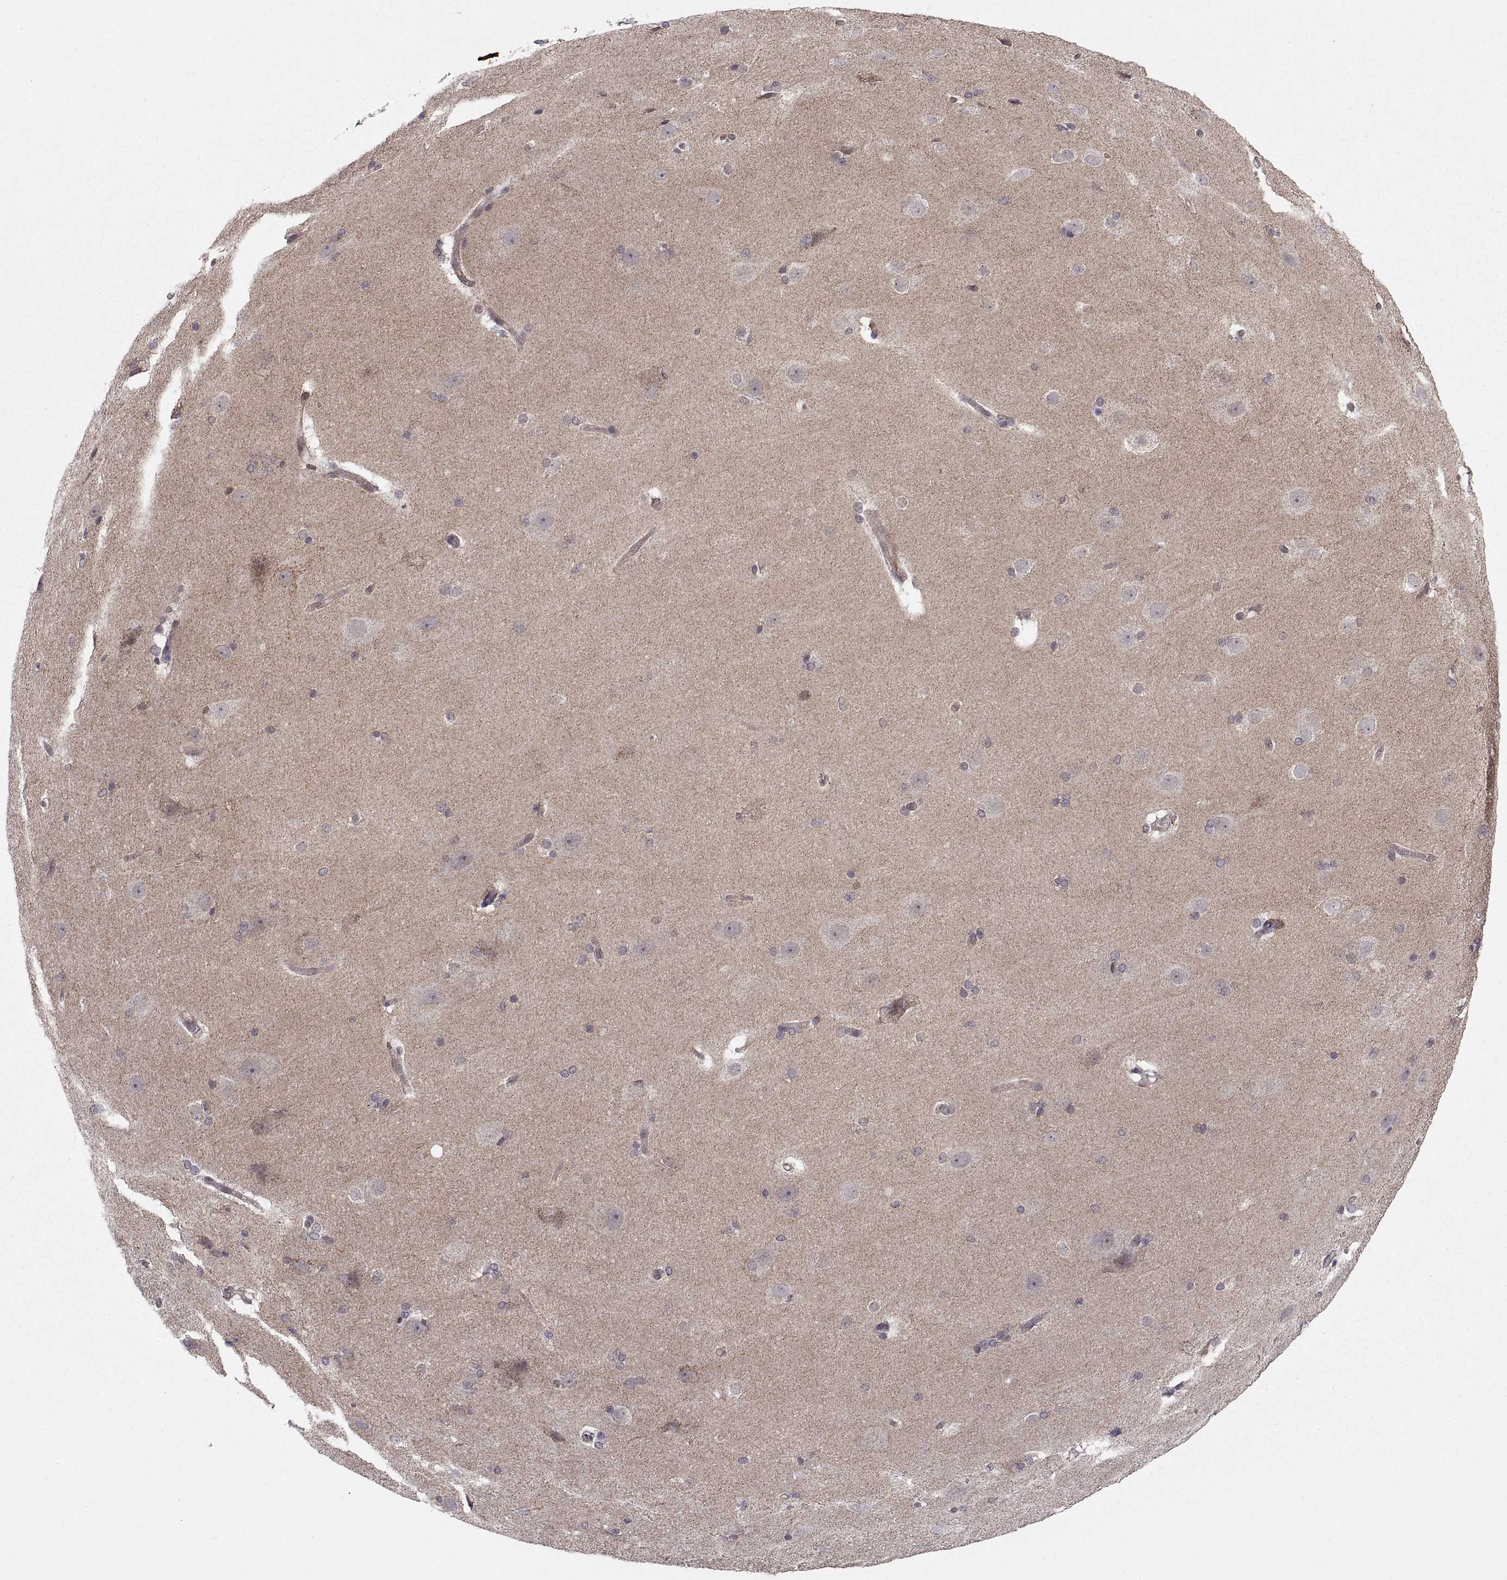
{"staining": {"intensity": "moderate", "quantity": "<25%", "location": "cytoplasmic/membranous"}, "tissue": "hippocampus", "cell_type": "Glial cells", "image_type": "normal", "snomed": [{"axis": "morphology", "description": "Normal tissue, NOS"}, {"axis": "topography", "description": "Cerebral cortex"}, {"axis": "topography", "description": "Hippocampus"}], "caption": "Immunohistochemistry photomicrograph of benign hippocampus stained for a protein (brown), which demonstrates low levels of moderate cytoplasmic/membranous expression in about <25% of glial cells.", "gene": "ABL2", "patient": {"sex": "female", "age": 19}}